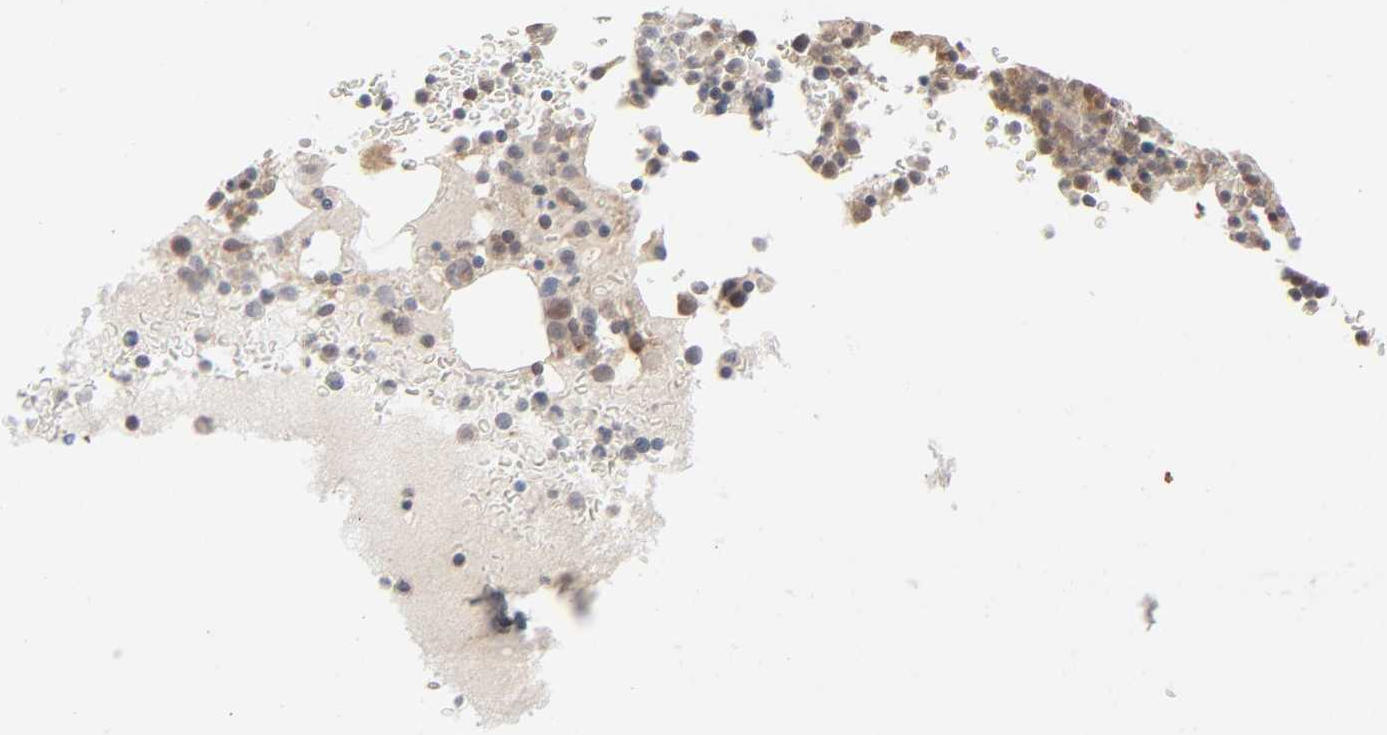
{"staining": {"intensity": "moderate", "quantity": "25%-75%", "location": "cytoplasmic/membranous"}, "tissue": "bone marrow", "cell_type": "Hematopoietic cells", "image_type": "normal", "snomed": [{"axis": "morphology", "description": "Normal tissue, NOS"}, {"axis": "topography", "description": "Bone marrow"}], "caption": "This photomicrograph reveals immunohistochemistry staining of benign bone marrow, with medium moderate cytoplasmic/membranous positivity in approximately 25%-75% of hematopoietic cells.", "gene": "SCFD1", "patient": {"sex": "male", "age": 68}}